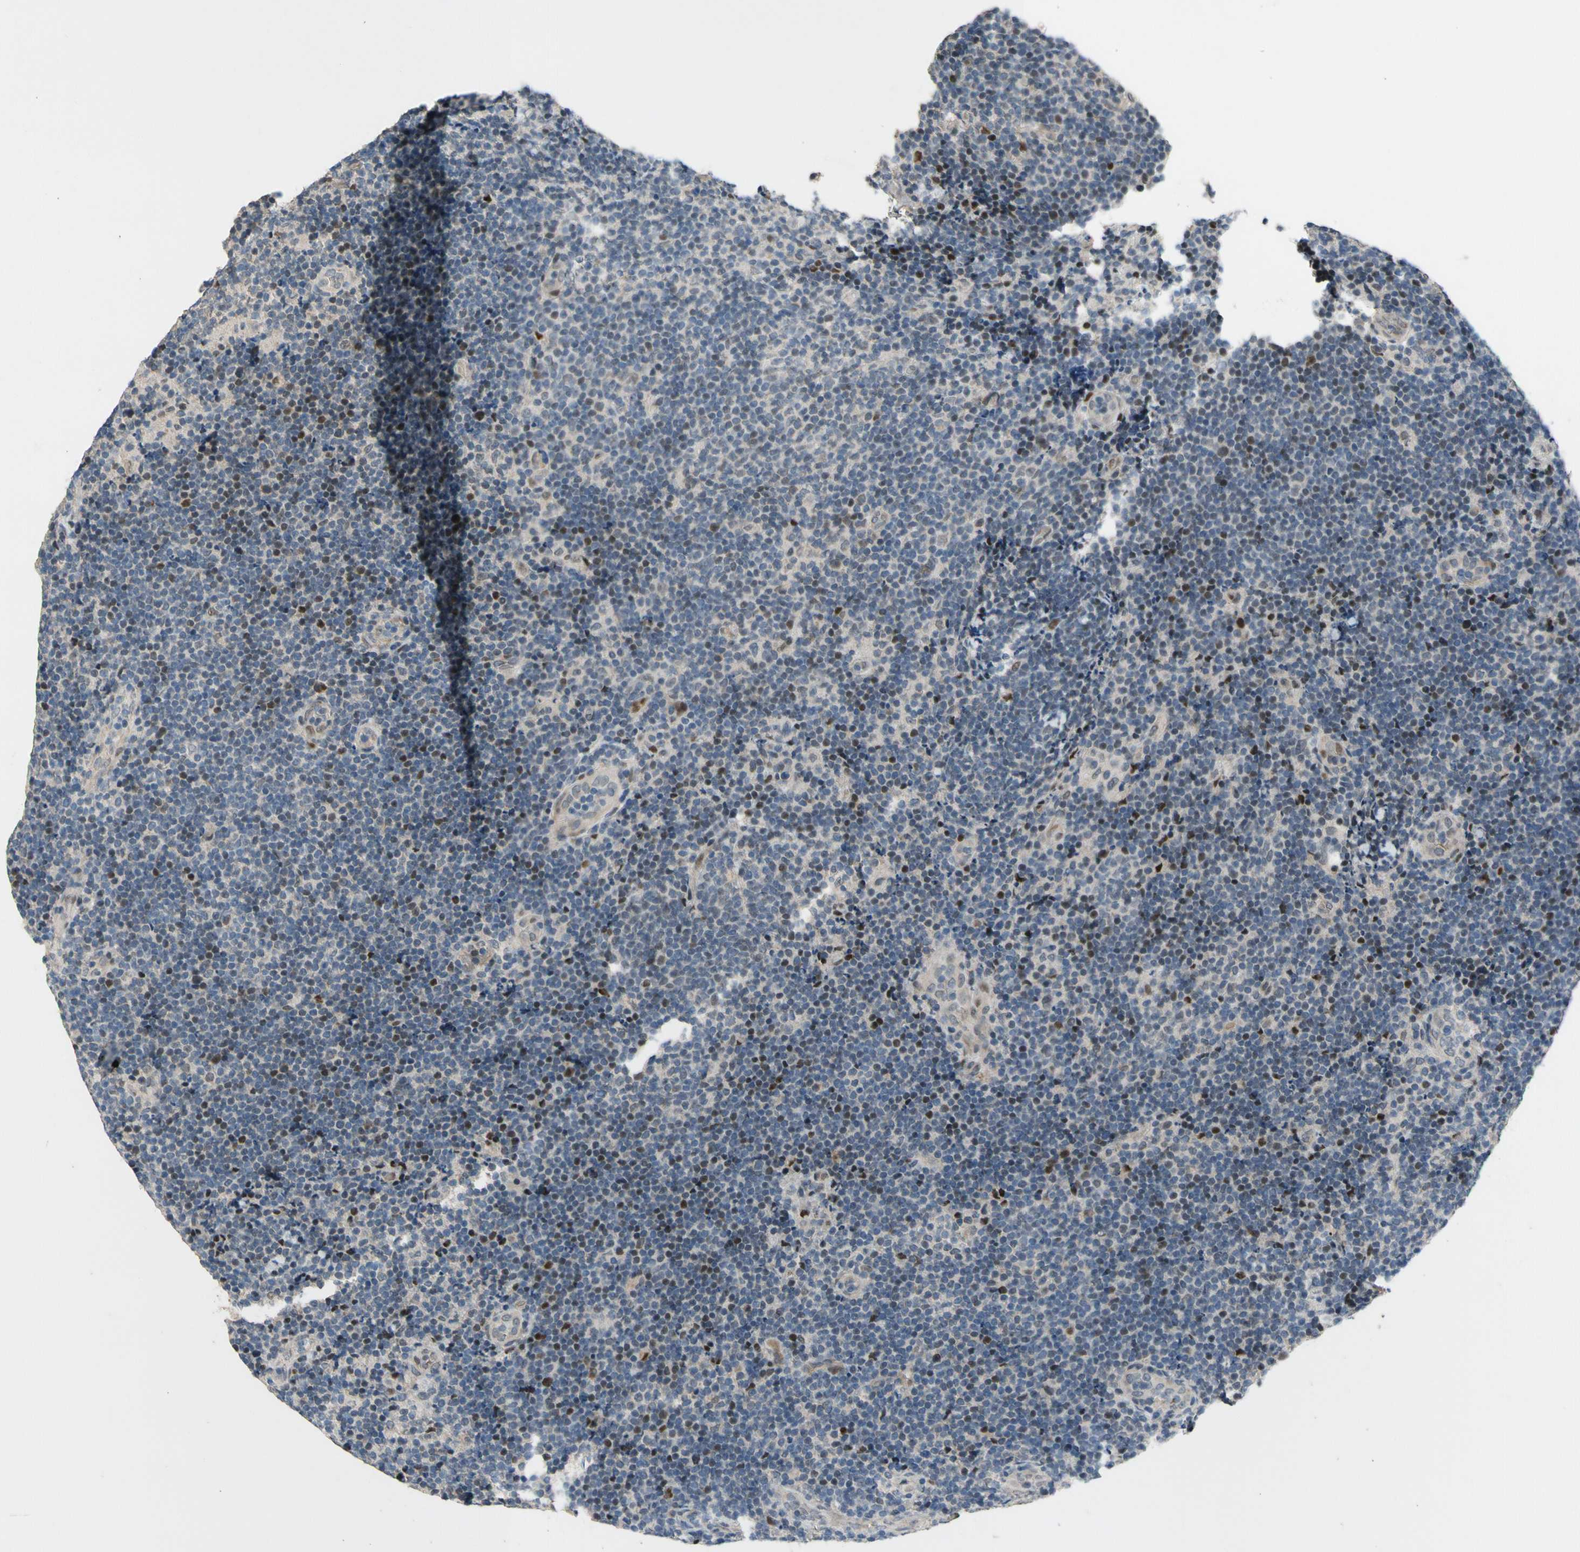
{"staining": {"intensity": "moderate", "quantity": "25%-75%", "location": "nuclear"}, "tissue": "lymphoma", "cell_type": "Tumor cells", "image_type": "cancer", "snomed": [{"axis": "morphology", "description": "Malignant lymphoma, non-Hodgkin's type, Low grade"}, {"axis": "topography", "description": "Lymph node"}], "caption": "IHC of lymphoma displays medium levels of moderate nuclear positivity in approximately 25%-75% of tumor cells. (DAB IHC, brown staining for protein, blue staining for nuclei).", "gene": "ZNF184", "patient": {"sex": "male", "age": 83}}